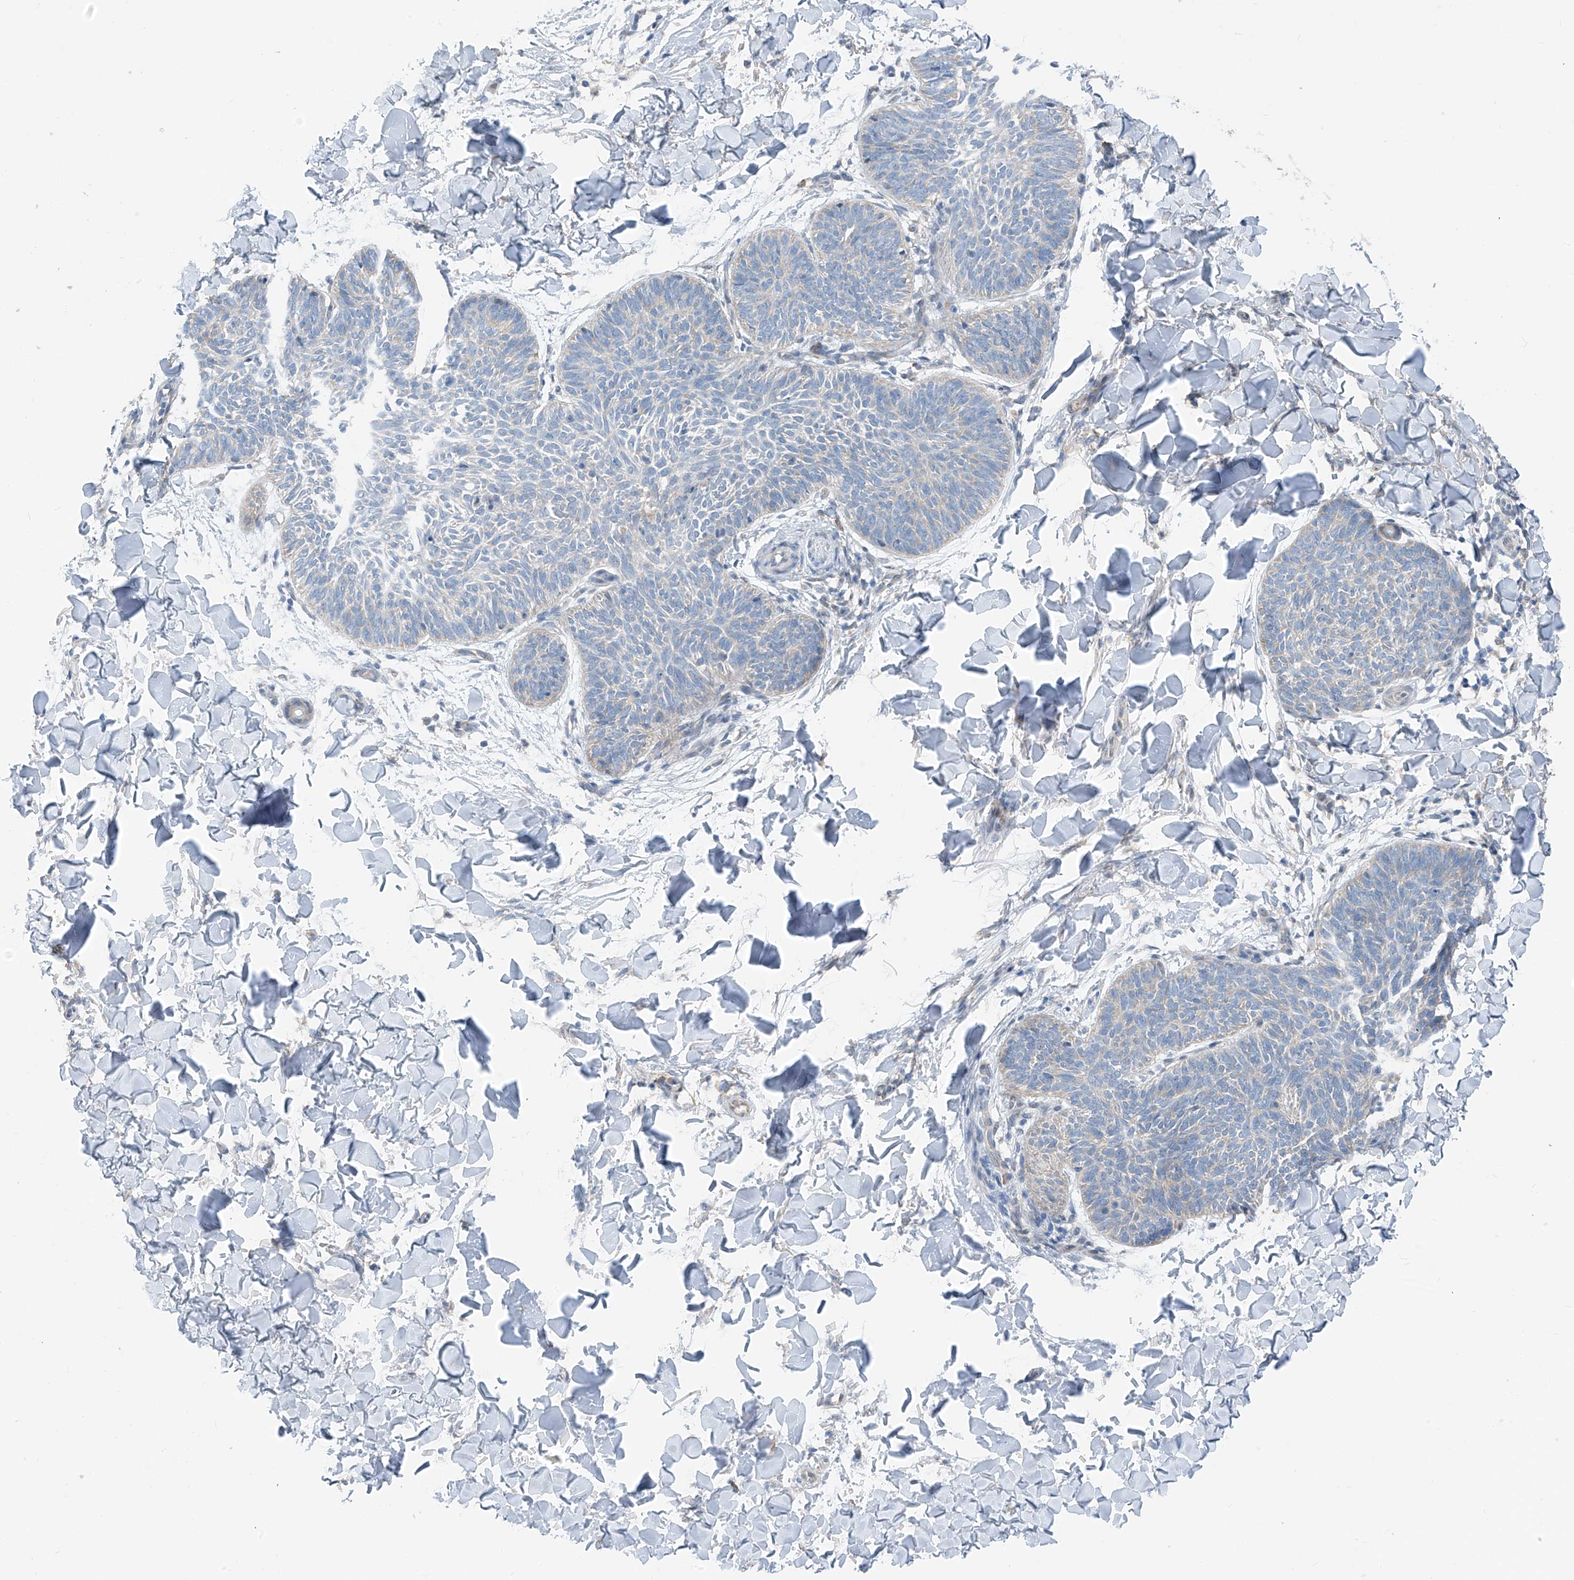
{"staining": {"intensity": "negative", "quantity": "none", "location": "none"}, "tissue": "skin cancer", "cell_type": "Tumor cells", "image_type": "cancer", "snomed": [{"axis": "morphology", "description": "Normal tissue, NOS"}, {"axis": "morphology", "description": "Basal cell carcinoma"}, {"axis": "topography", "description": "Skin"}], "caption": "Human skin cancer stained for a protein using IHC exhibits no staining in tumor cells.", "gene": "RPL4", "patient": {"sex": "male", "age": 50}}